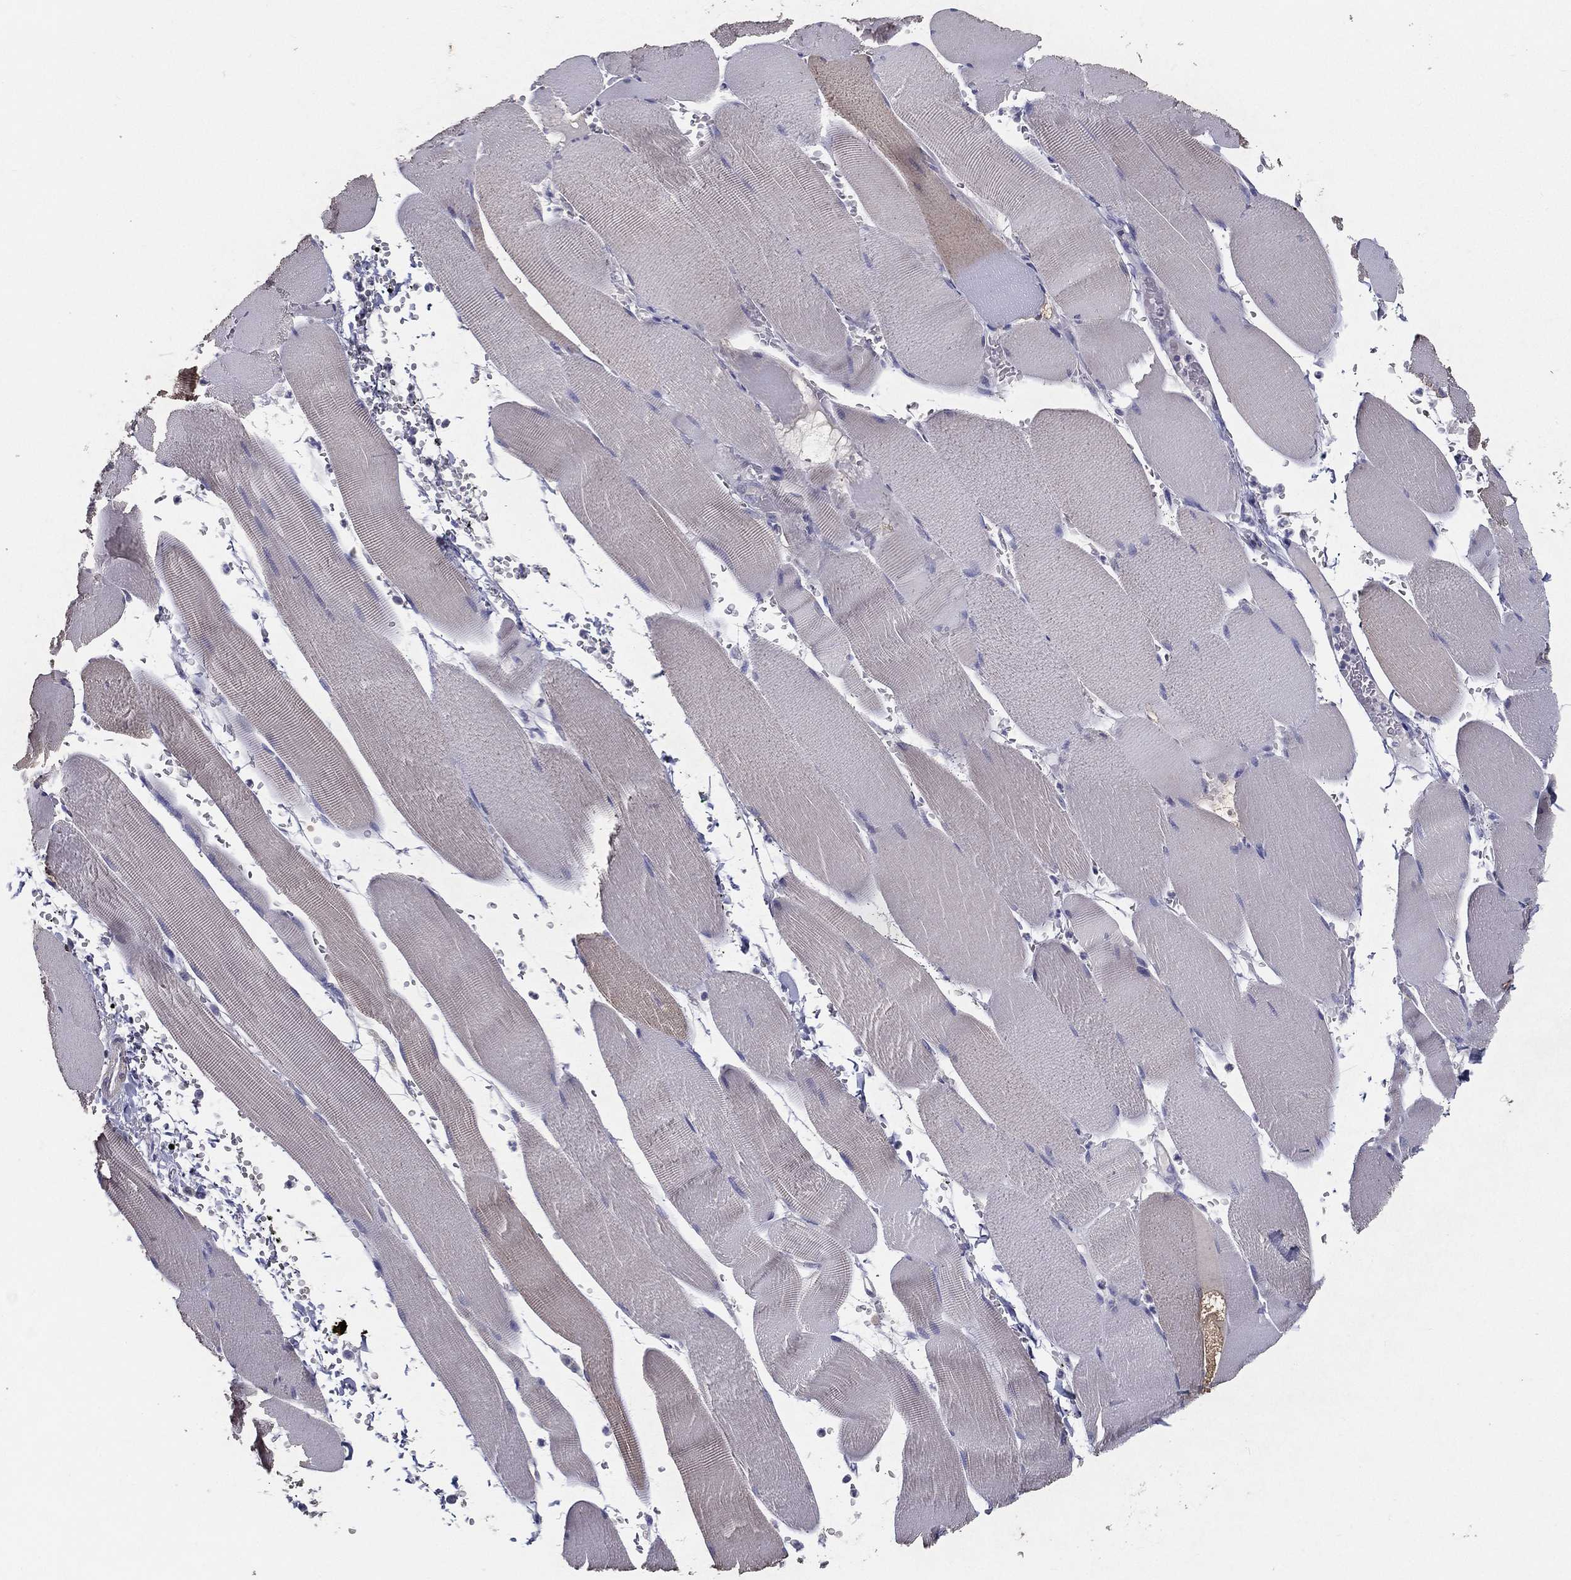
{"staining": {"intensity": "negative", "quantity": "none", "location": "none"}, "tissue": "skeletal muscle", "cell_type": "Myocytes", "image_type": "normal", "snomed": [{"axis": "morphology", "description": "Normal tissue, NOS"}, {"axis": "topography", "description": "Skeletal muscle"}], "caption": "Human skeletal muscle stained for a protein using IHC reveals no positivity in myocytes.", "gene": "PCSK1", "patient": {"sex": "male", "age": 56}}